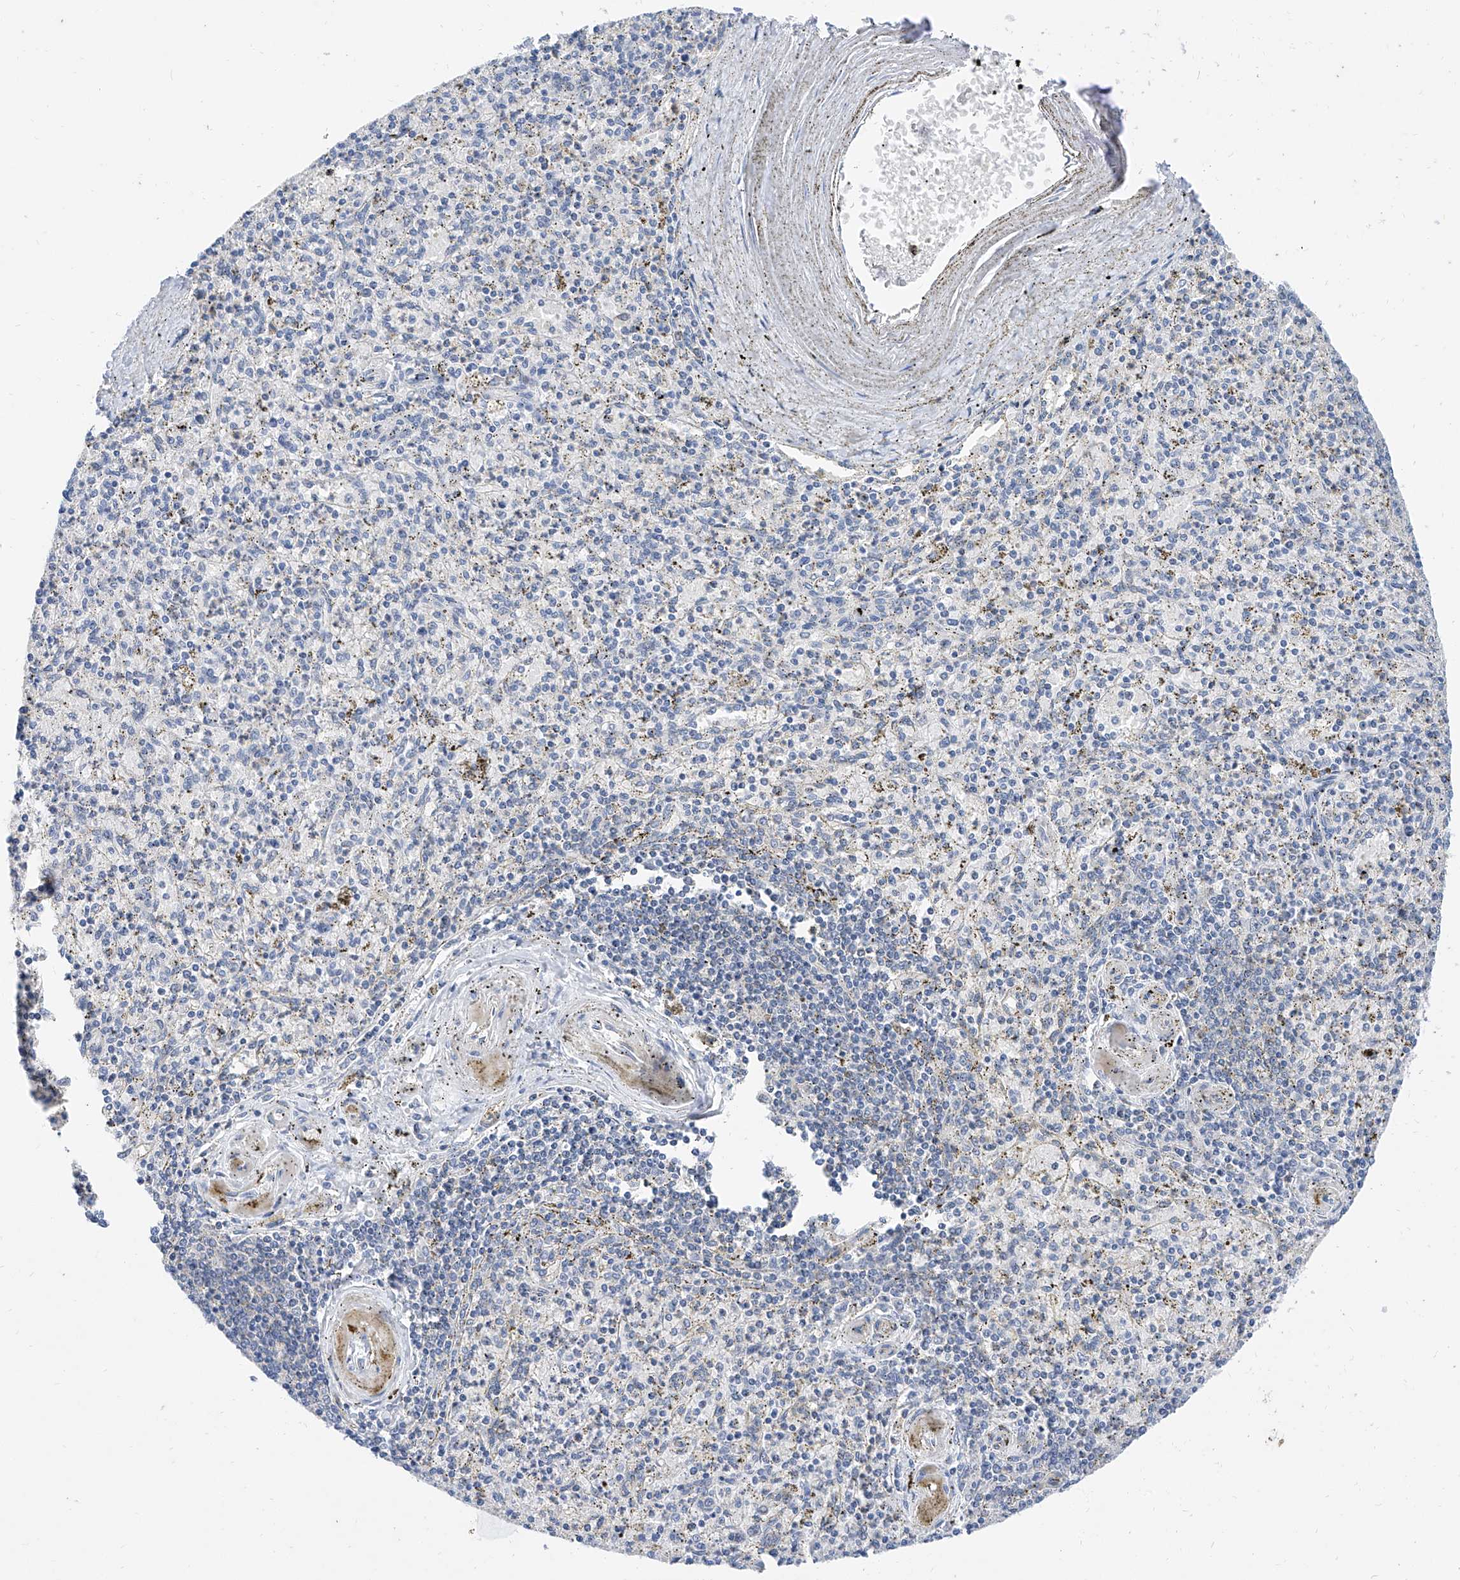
{"staining": {"intensity": "negative", "quantity": "none", "location": "none"}, "tissue": "spleen", "cell_type": "Cells in red pulp", "image_type": "normal", "snomed": [{"axis": "morphology", "description": "Normal tissue, NOS"}, {"axis": "topography", "description": "Spleen"}], "caption": "This is an immunohistochemistry (IHC) image of unremarkable human spleen. There is no expression in cells in red pulp.", "gene": "BPTF", "patient": {"sex": "male", "age": 72}}